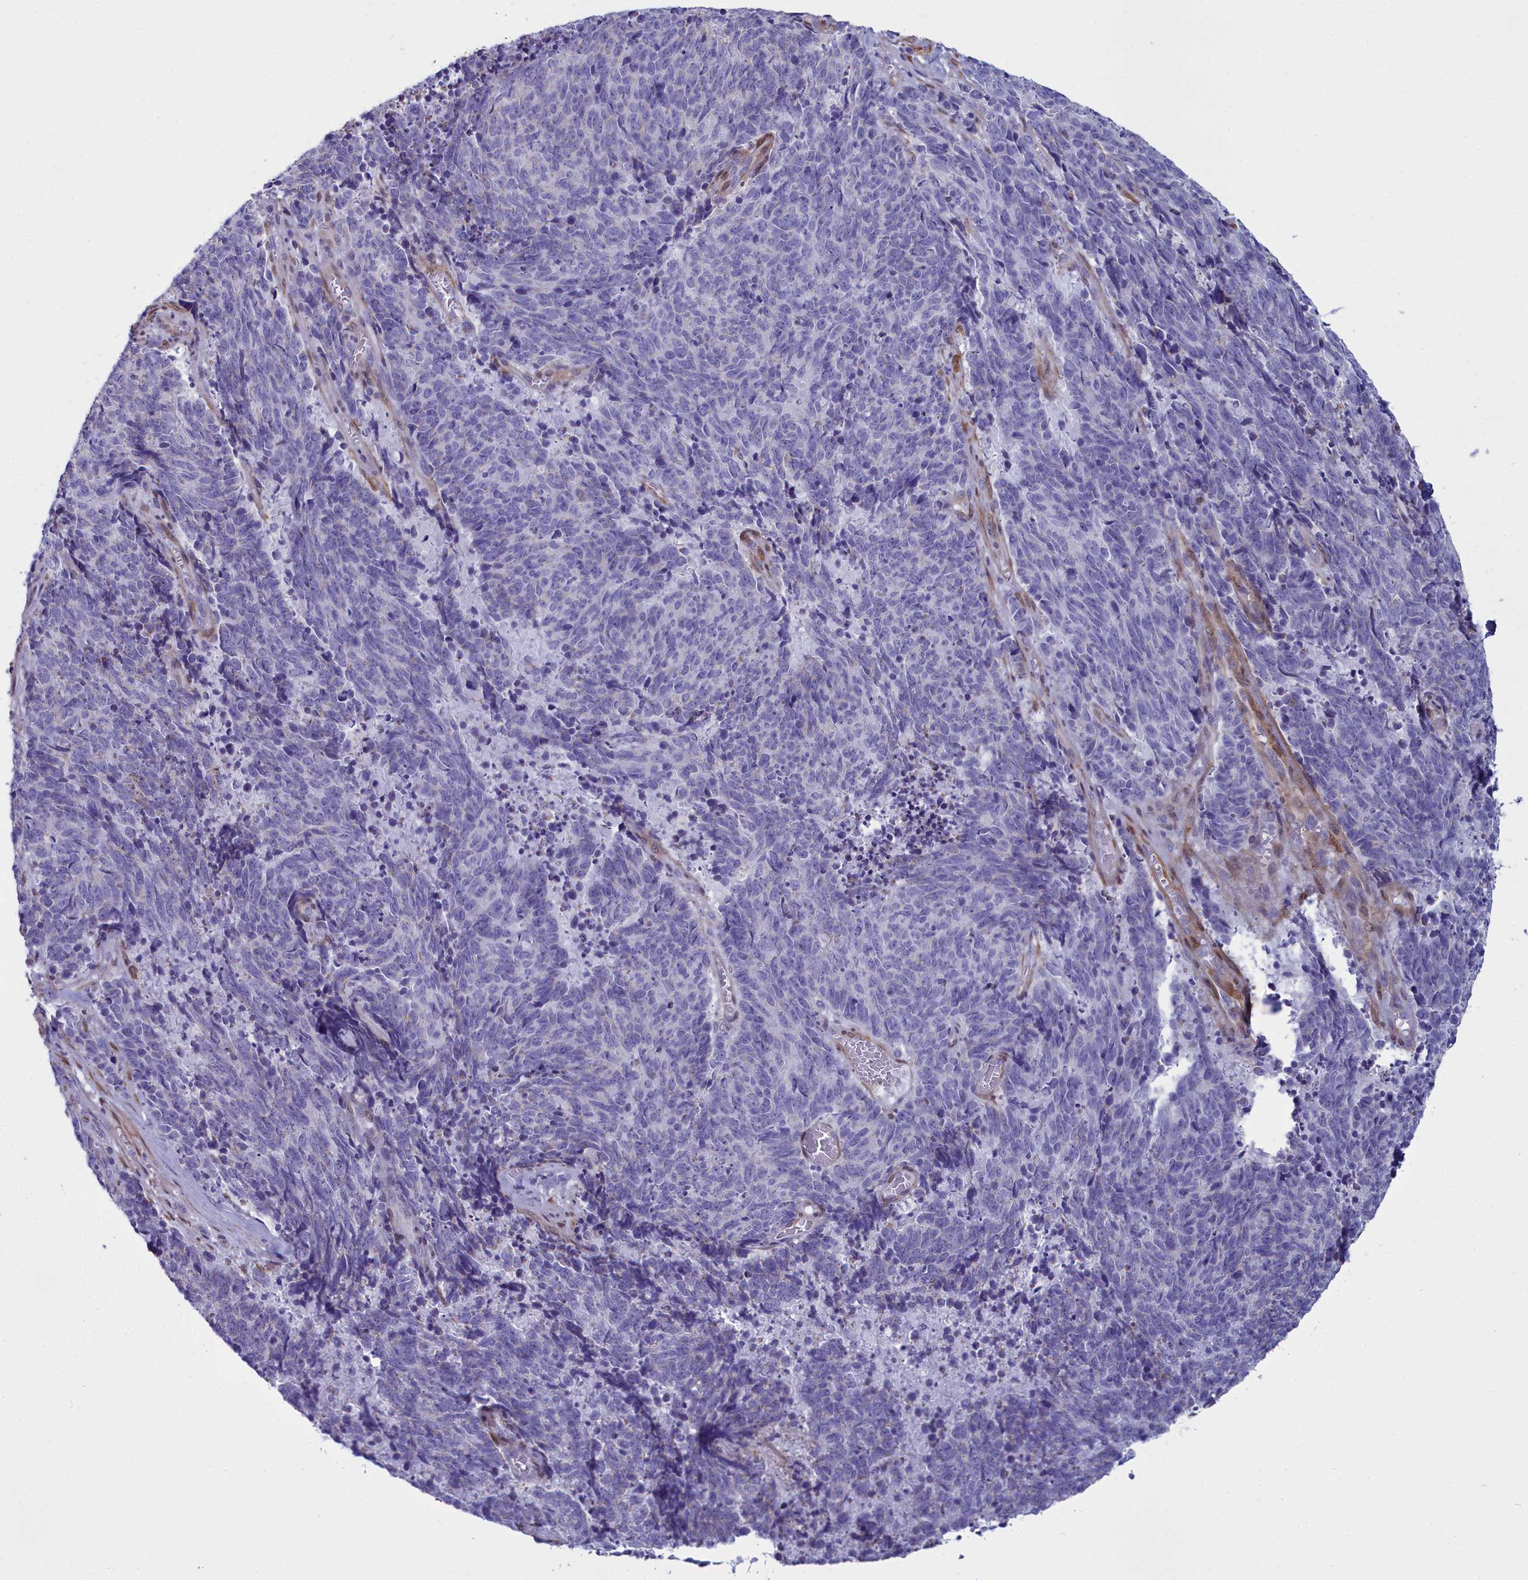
{"staining": {"intensity": "negative", "quantity": "none", "location": "none"}, "tissue": "cervical cancer", "cell_type": "Tumor cells", "image_type": "cancer", "snomed": [{"axis": "morphology", "description": "Squamous cell carcinoma, NOS"}, {"axis": "topography", "description": "Cervix"}], "caption": "Cervical cancer was stained to show a protein in brown. There is no significant positivity in tumor cells. (Stains: DAB immunohistochemistry (IHC) with hematoxylin counter stain, Microscopy: brightfield microscopy at high magnification).", "gene": "PPP1R14A", "patient": {"sex": "female", "age": 29}}